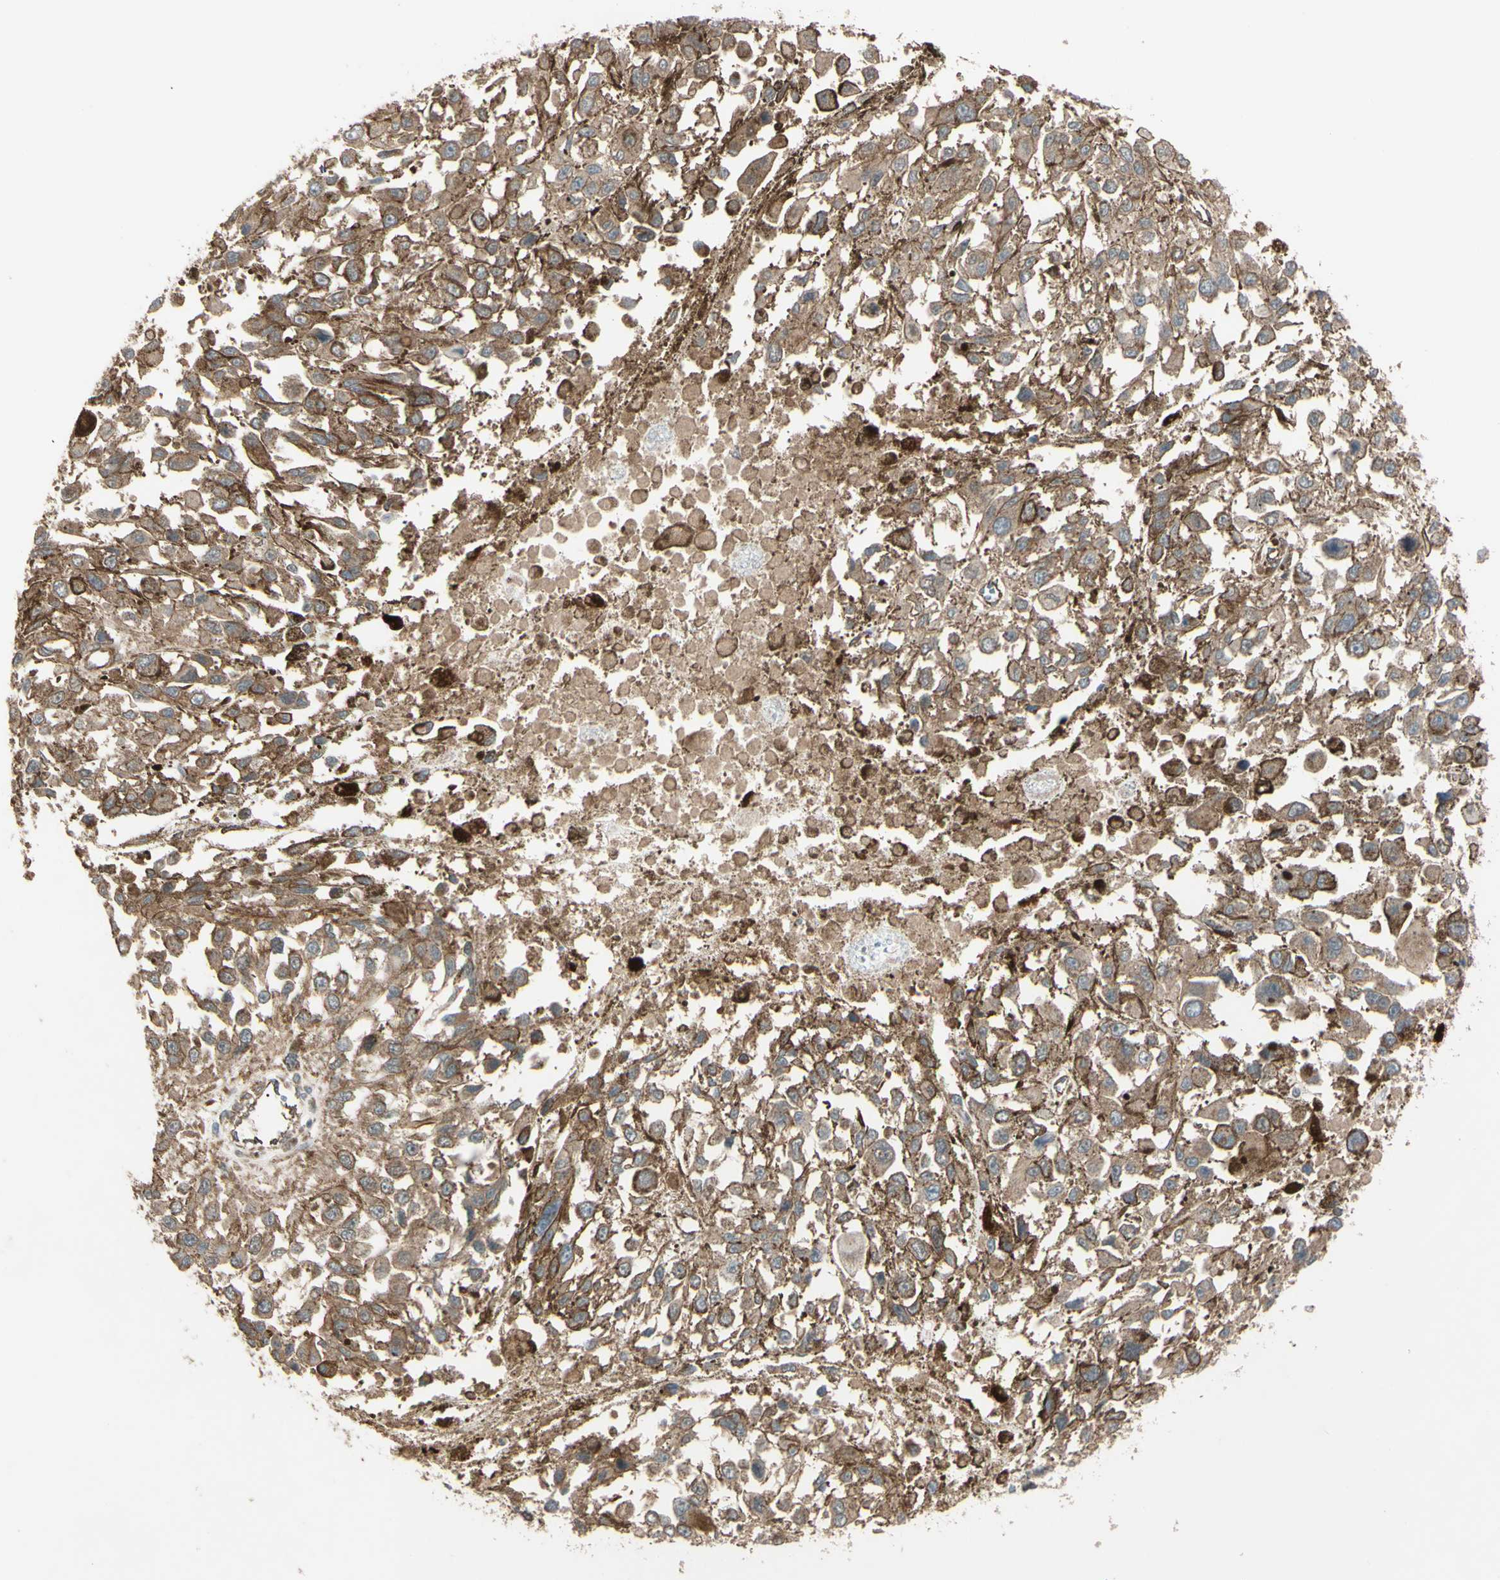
{"staining": {"intensity": "weak", "quantity": ">75%", "location": "cytoplasmic/membranous"}, "tissue": "melanoma", "cell_type": "Tumor cells", "image_type": "cancer", "snomed": [{"axis": "morphology", "description": "Malignant melanoma, Metastatic site"}, {"axis": "topography", "description": "Lymph node"}], "caption": "Brown immunohistochemical staining in melanoma shows weak cytoplasmic/membranous expression in about >75% of tumor cells.", "gene": "PTPN12", "patient": {"sex": "male", "age": 59}}